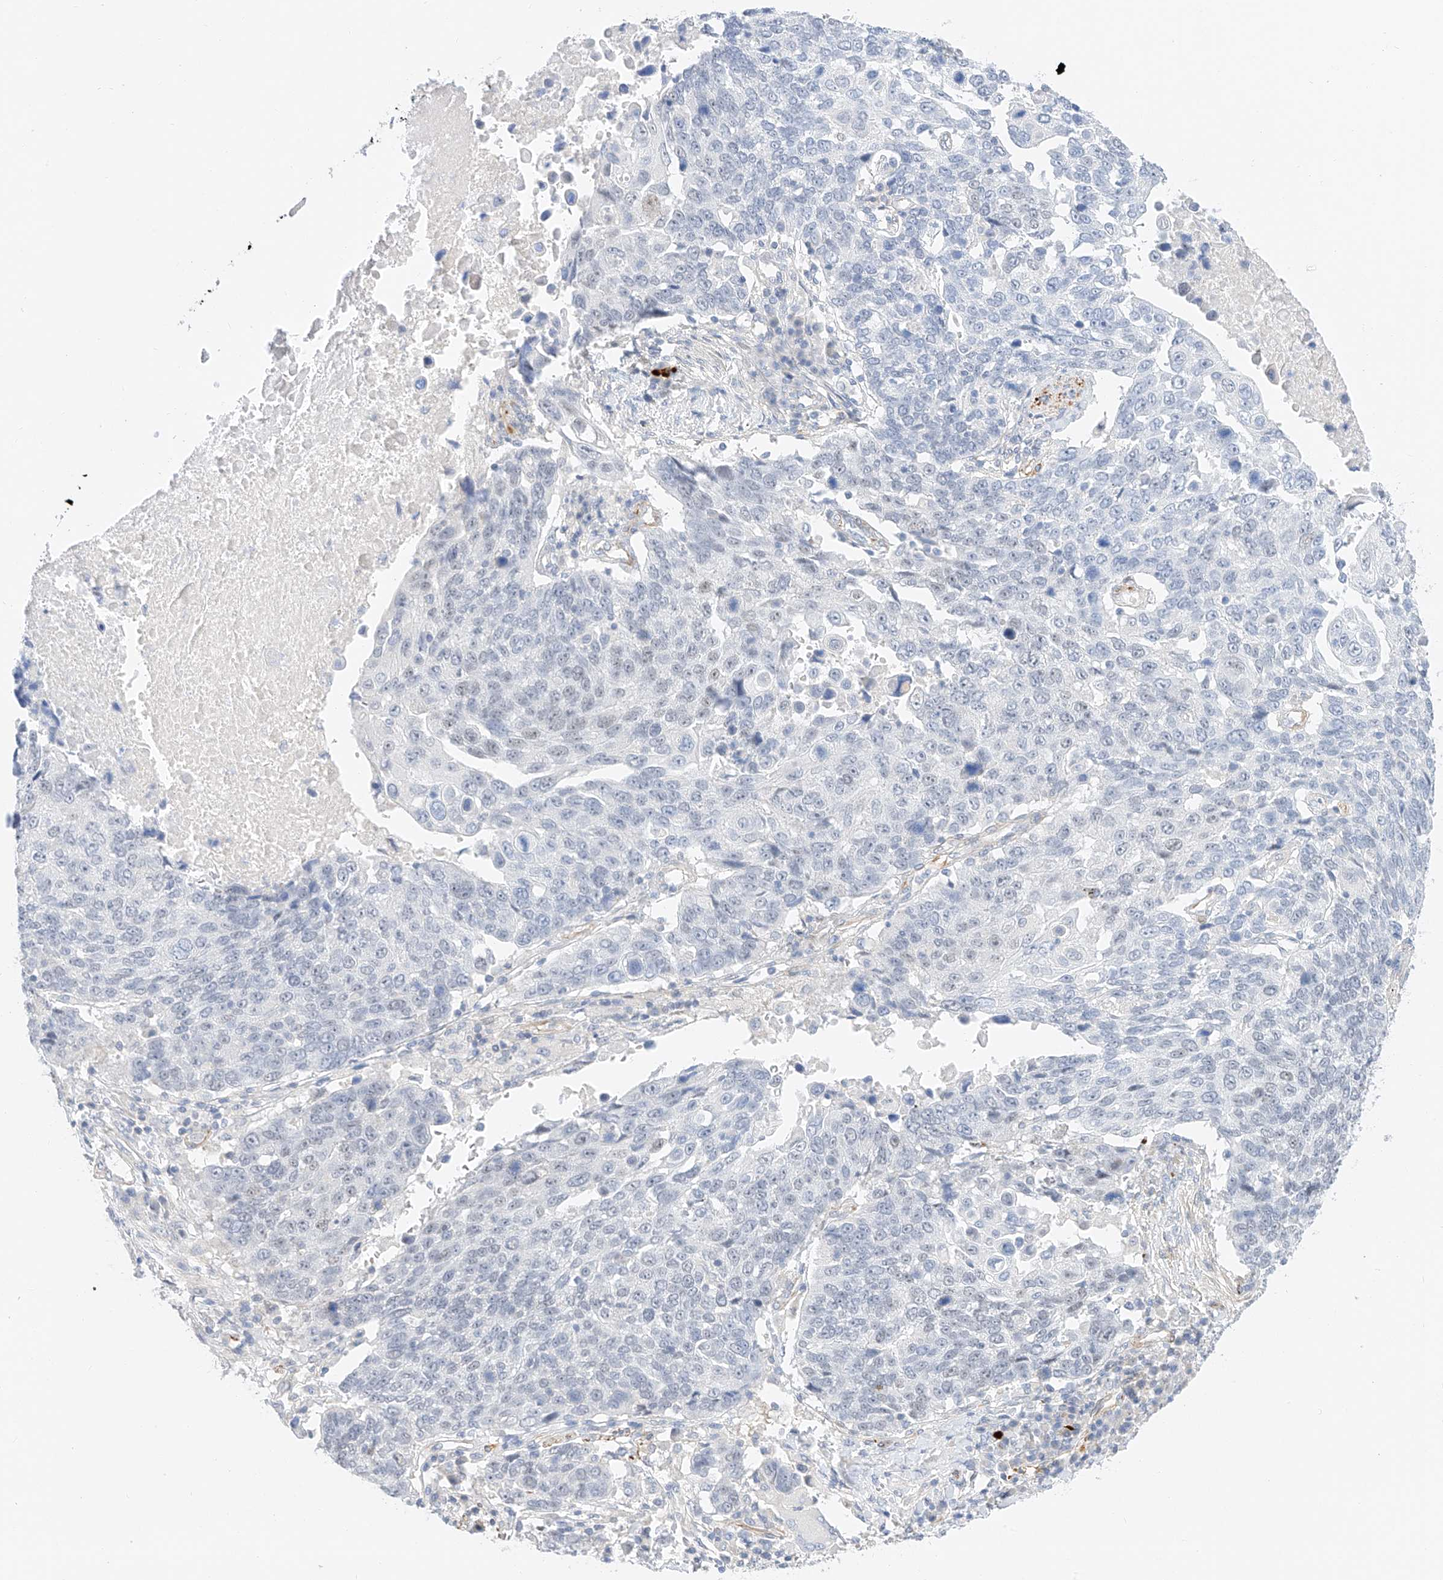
{"staining": {"intensity": "negative", "quantity": "none", "location": "none"}, "tissue": "lung cancer", "cell_type": "Tumor cells", "image_type": "cancer", "snomed": [{"axis": "morphology", "description": "Squamous cell carcinoma, NOS"}, {"axis": "topography", "description": "Lung"}], "caption": "Immunohistochemical staining of human squamous cell carcinoma (lung) shows no significant positivity in tumor cells. Brightfield microscopy of immunohistochemistry stained with DAB (3,3'-diaminobenzidine) (brown) and hematoxylin (blue), captured at high magnification.", "gene": "CDCP2", "patient": {"sex": "male", "age": 66}}